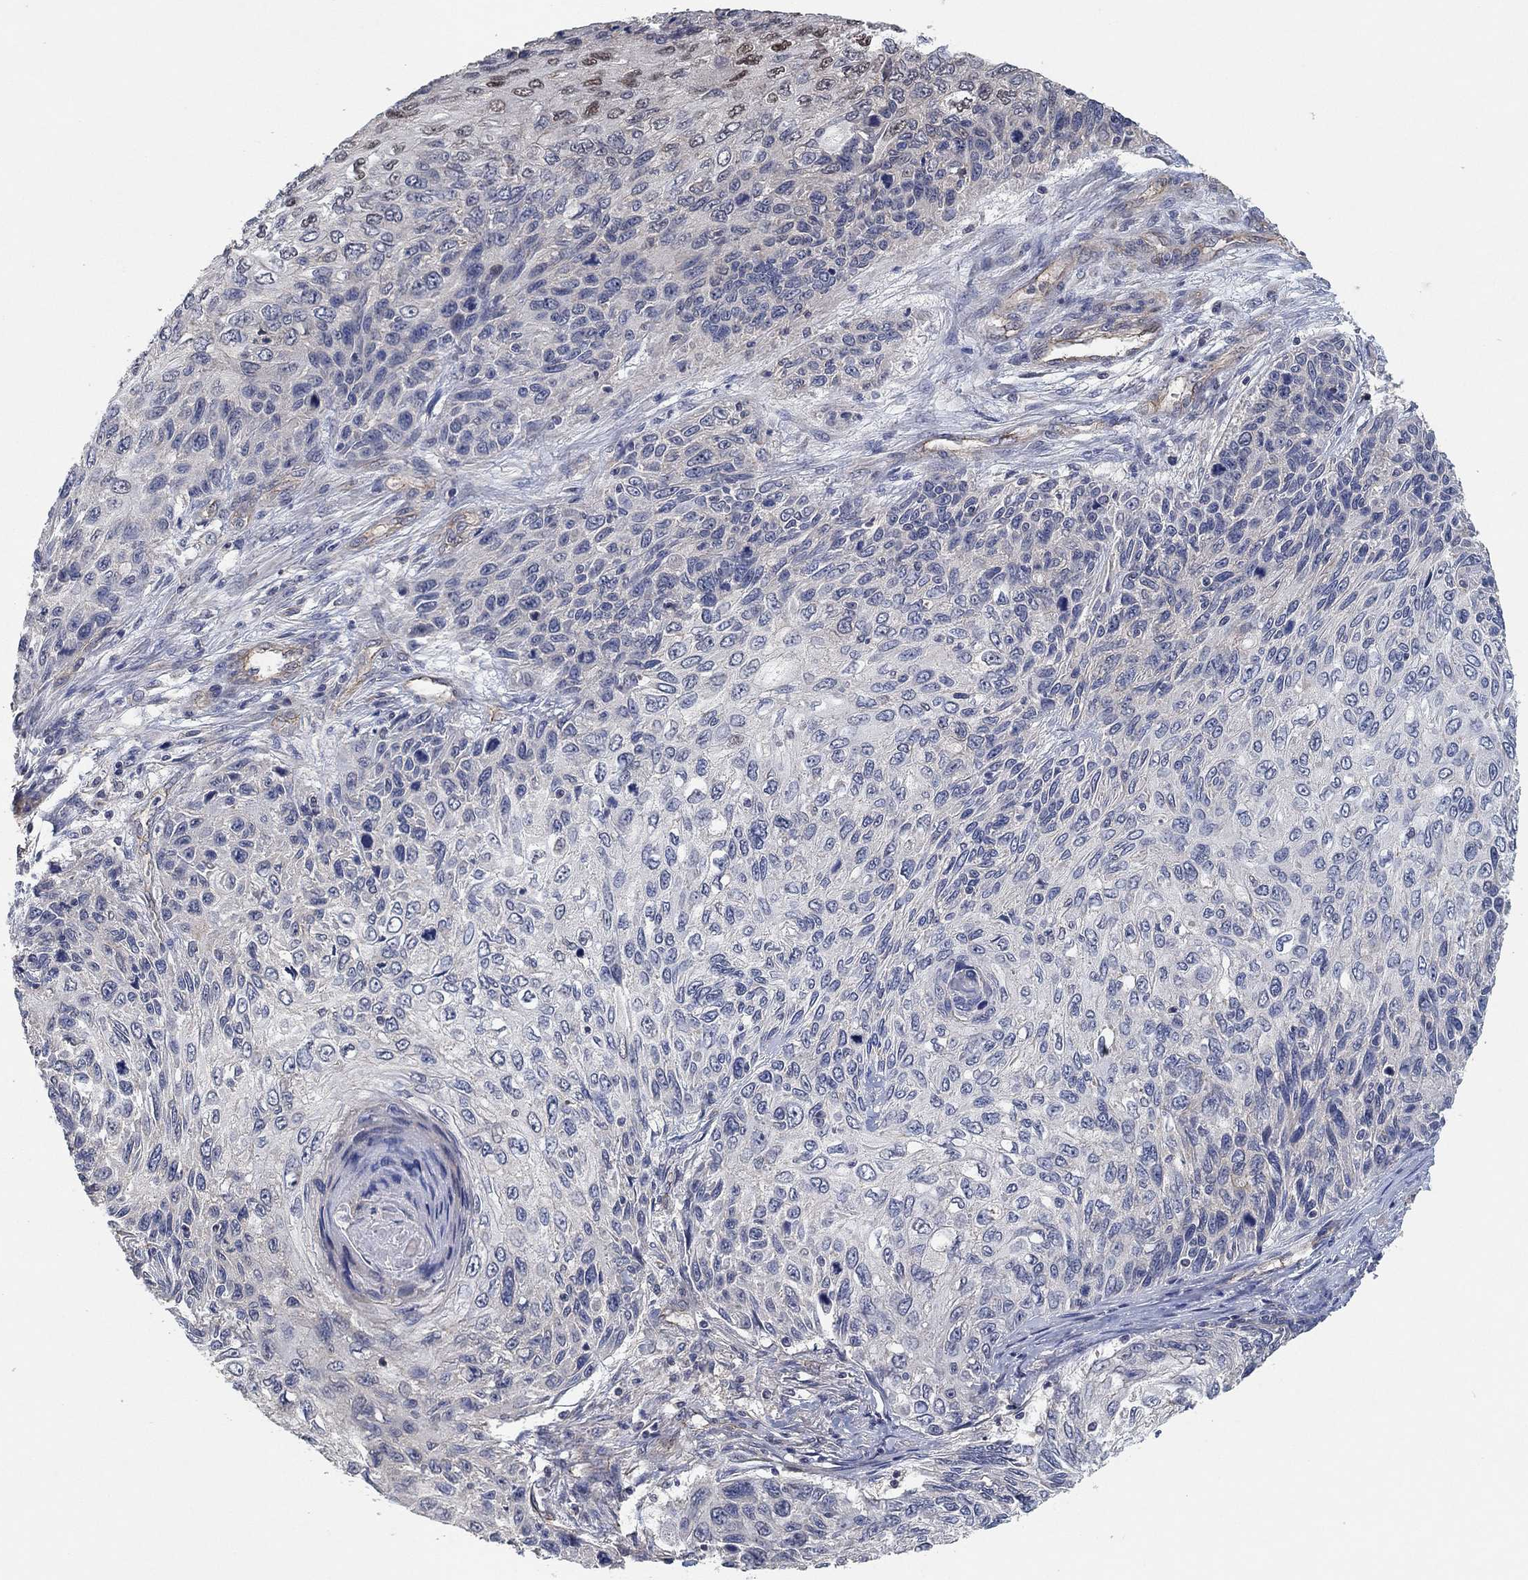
{"staining": {"intensity": "negative", "quantity": "none", "location": "none"}, "tissue": "skin cancer", "cell_type": "Tumor cells", "image_type": "cancer", "snomed": [{"axis": "morphology", "description": "Squamous cell carcinoma, NOS"}, {"axis": "topography", "description": "Skin"}], "caption": "Human skin cancer stained for a protein using IHC displays no expression in tumor cells.", "gene": "MCUR1", "patient": {"sex": "male", "age": 92}}